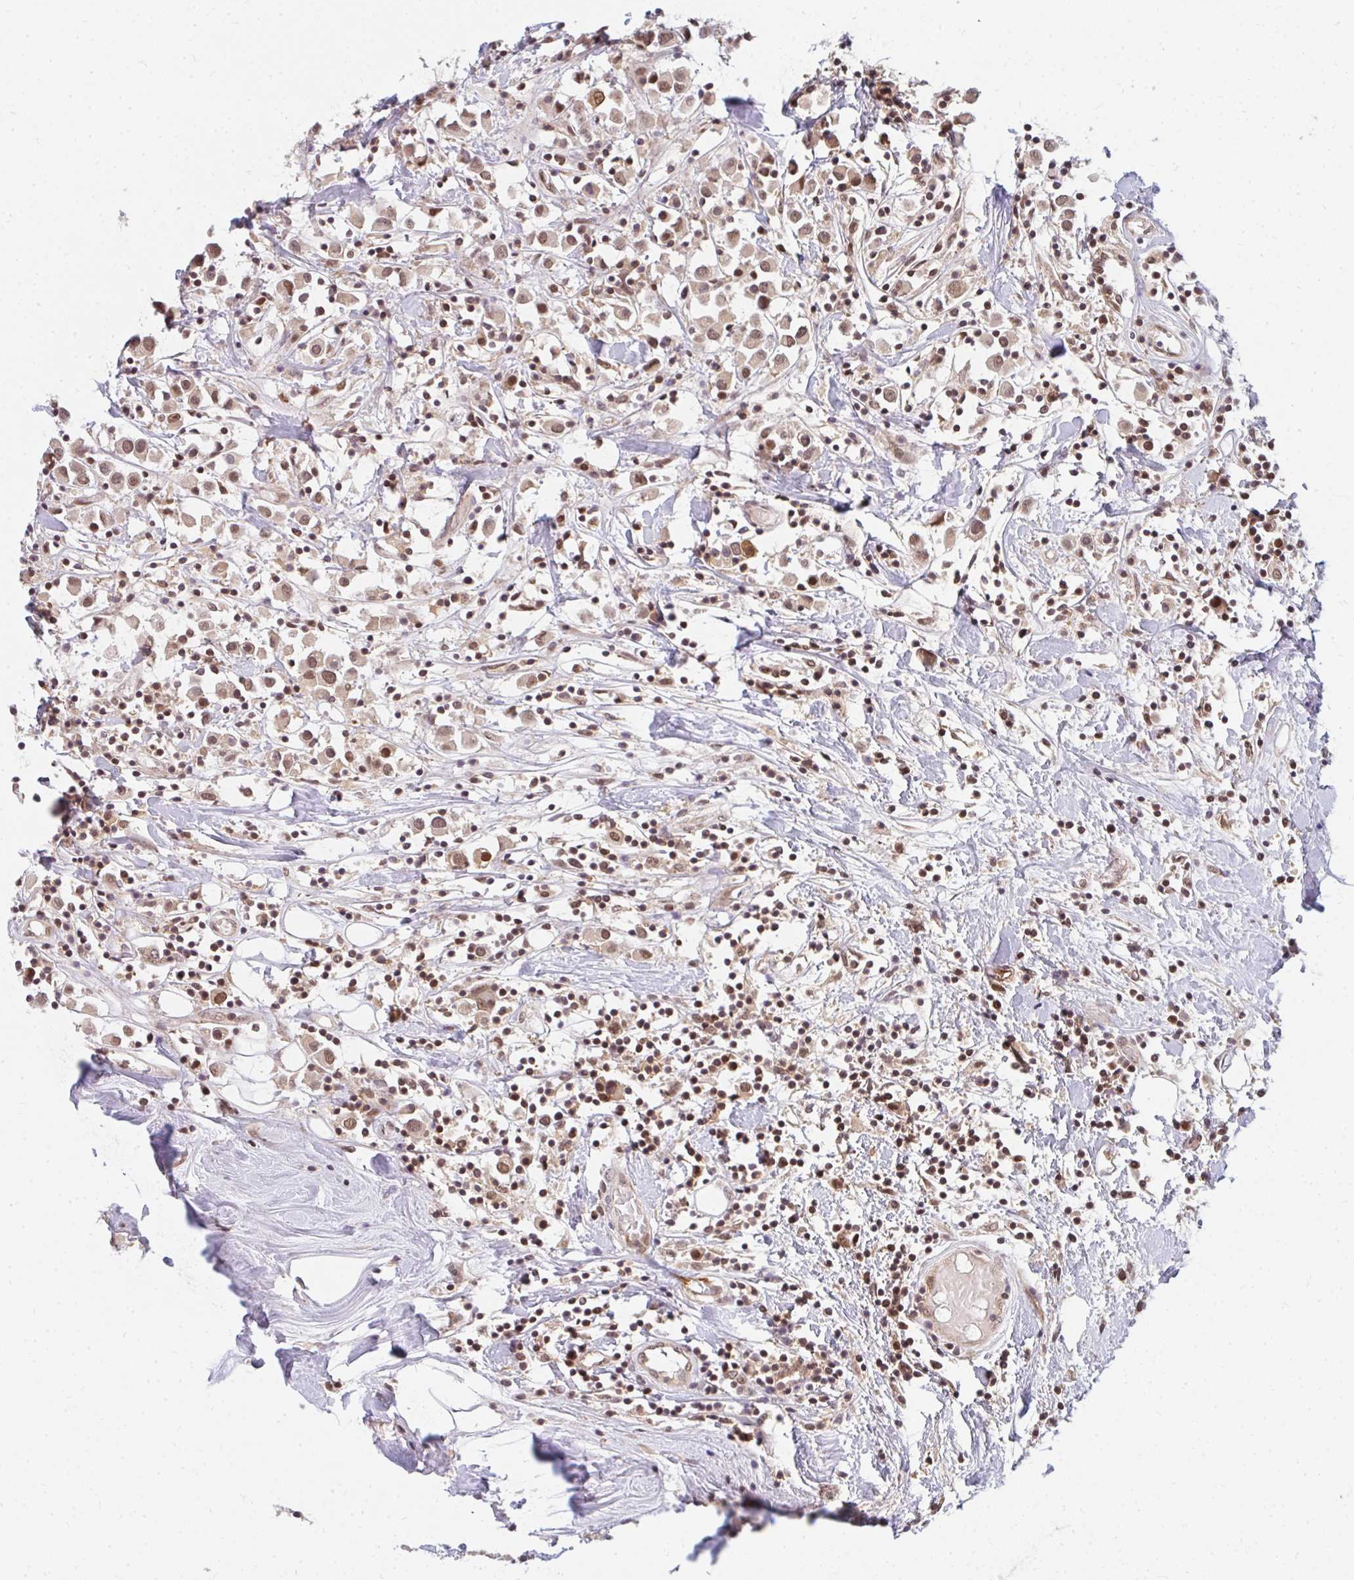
{"staining": {"intensity": "moderate", "quantity": ">75%", "location": "nuclear"}, "tissue": "breast cancer", "cell_type": "Tumor cells", "image_type": "cancer", "snomed": [{"axis": "morphology", "description": "Duct carcinoma"}, {"axis": "topography", "description": "Breast"}], "caption": "The immunohistochemical stain labels moderate nuclear staining in tumor cells of infiltrating ductal carcinoma (breast) tissue.", "gene": "GTF3C6", "patient": {"sex": "female", "age": 61}}